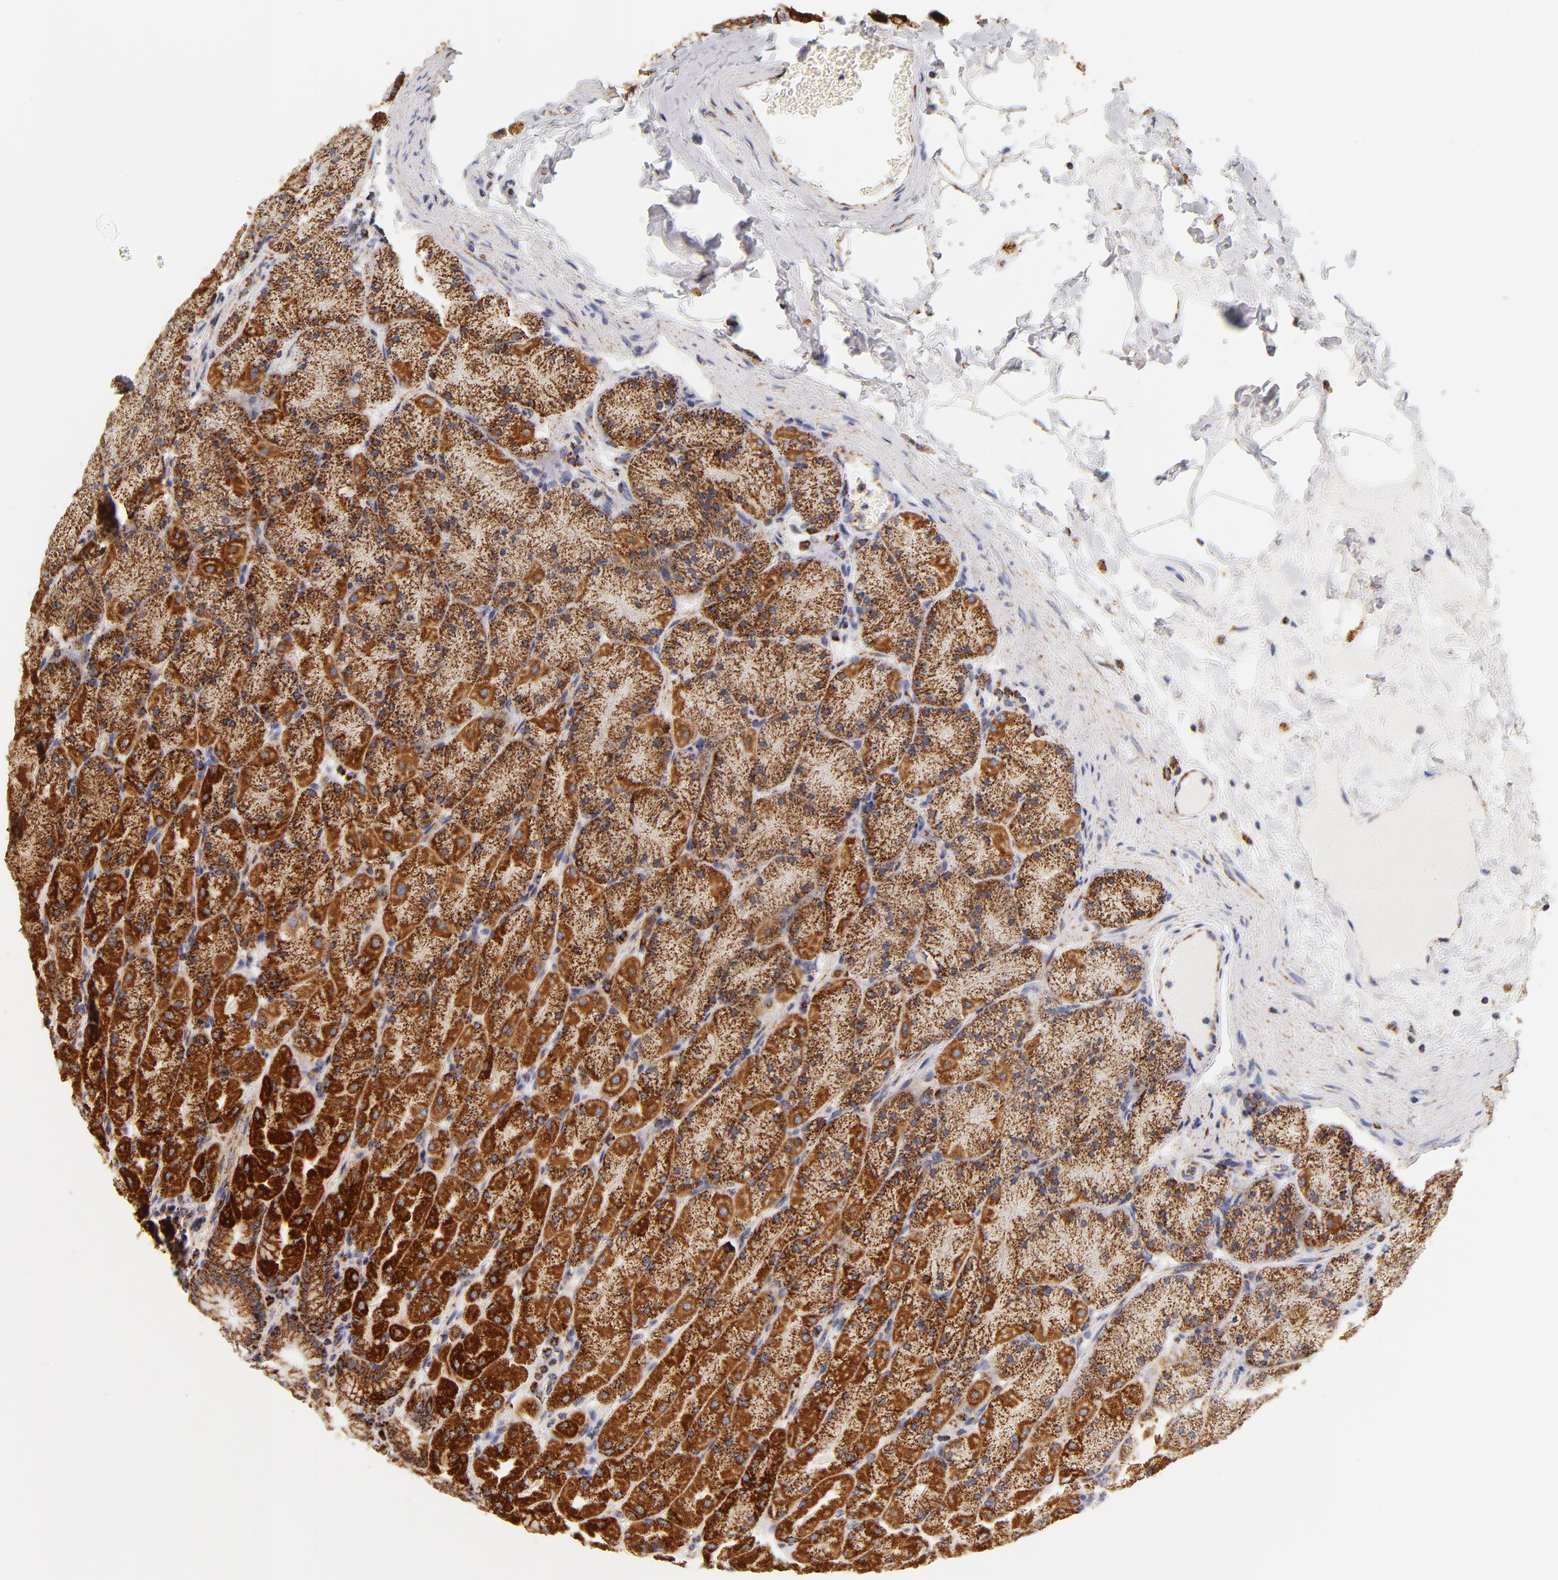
{"staining": {"intensity": "strong", "quantity": ">75%", "location": "cytoplasmic/membranous"}, "tissue": "stomach", "cell_type": "Glandular cells", "image_type": "normal", "snomed": [{"axis": "morphology", "description": "Normal tissue, NOS"}, {"axis": "topography", "description": "Stomach, upper"}], "caption": "Immunohistochemistry (IHC) of benign stomach exhibits high levels of strong cytoplasmic/membranous expression in approximately >75% of glandular cells.", "gene": "ECHS1", "patient": {"sex": "female", "age": 56}}